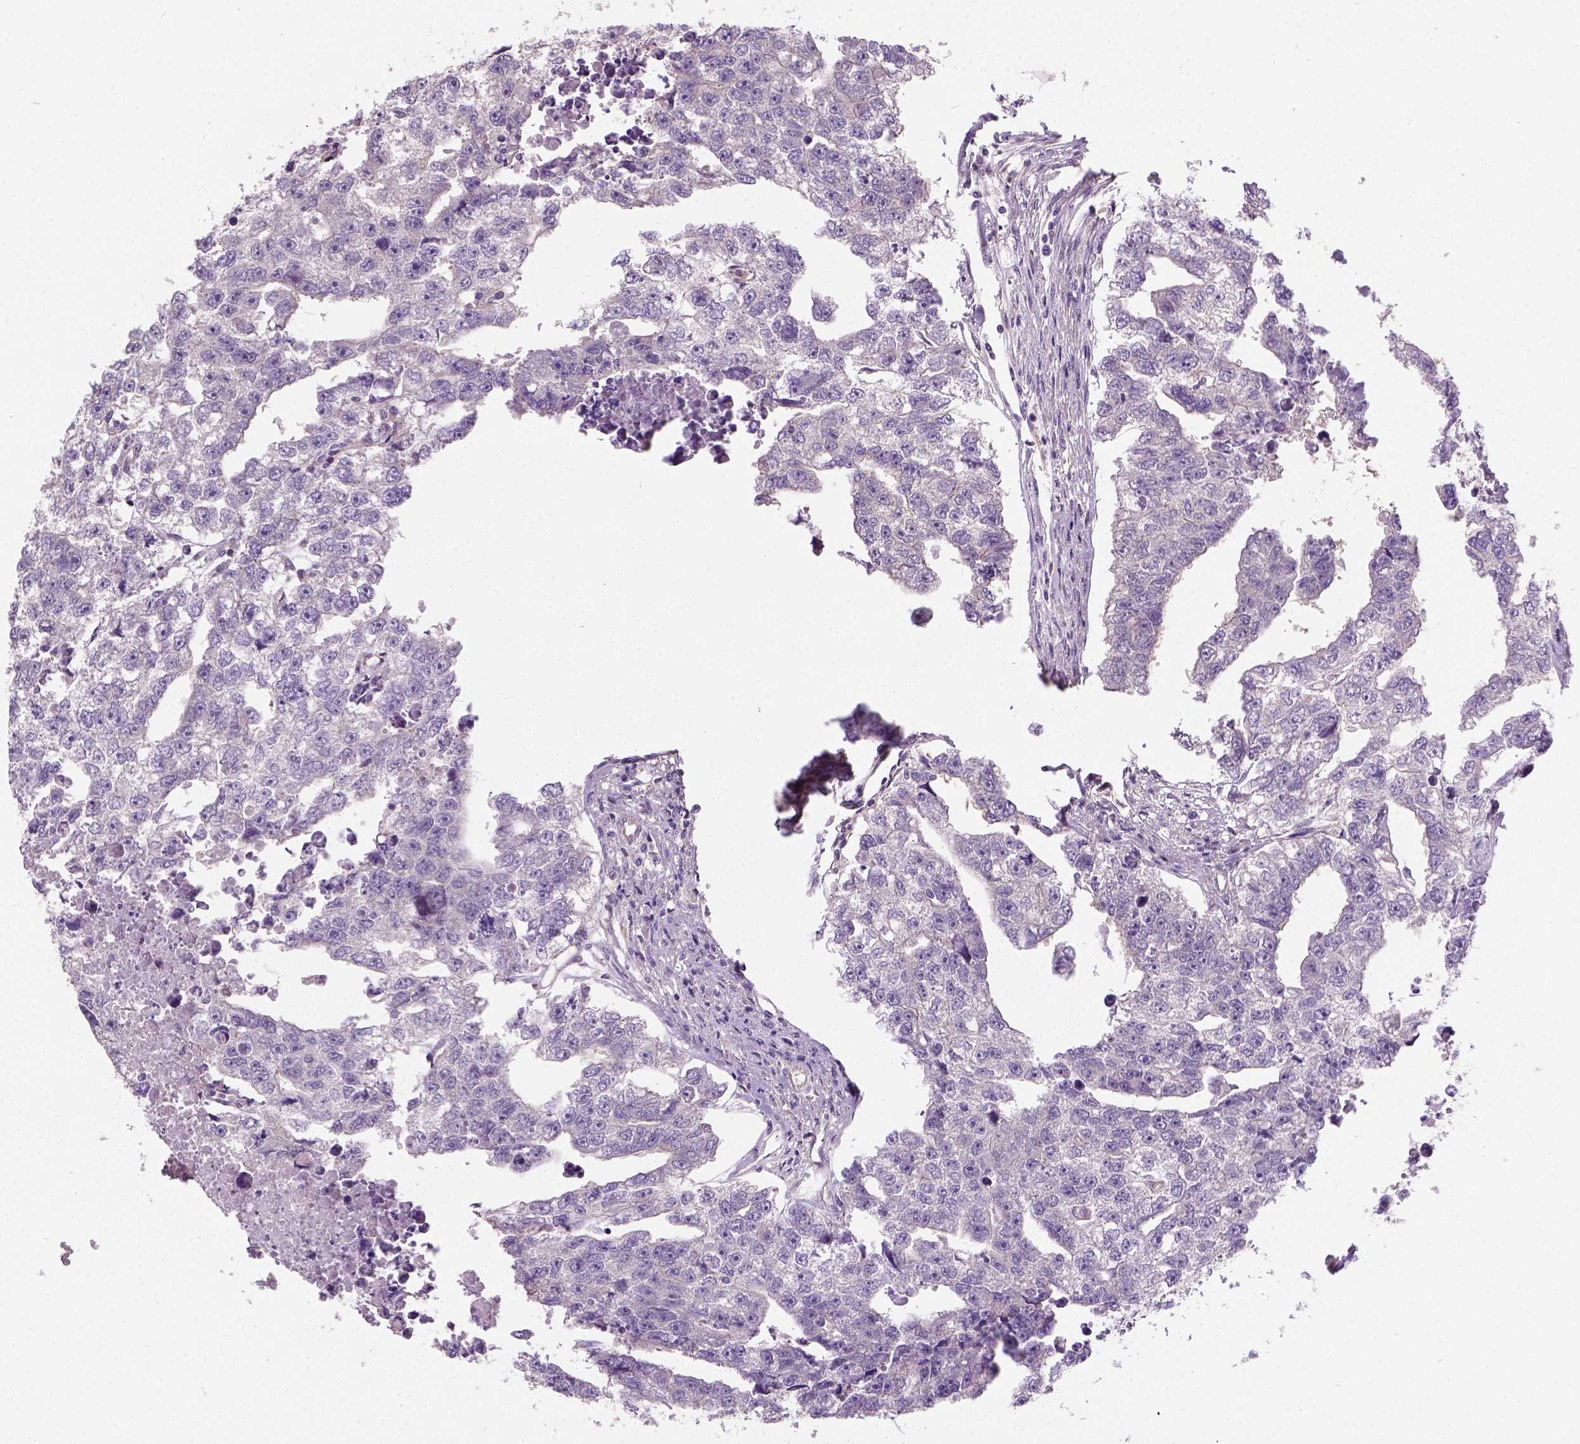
{"staining": {"intensity": "weak", "quantity": "25%-75%", "location": "cytoplasmic/membranous"}, "tissue": "testis cancer", "cell_type": "Tumor cells", "image_type": "cancer", "snomed": [{"axis": "morphology", "description": "Carcinoma, Embryonal, NOS"}, {"axis": "morphology", "description": "Teratoma, malignant, NOS"}, {"axis": "topography", "description": "Testis"}], "caption": "Protein expression analysis of human testis cancer reveals weak cytoplasmic/membranous positivity in about 25%-75% of tumor cells.", "gene": "CRACR2A", "patient": {"sex": "male", "age": 44}}